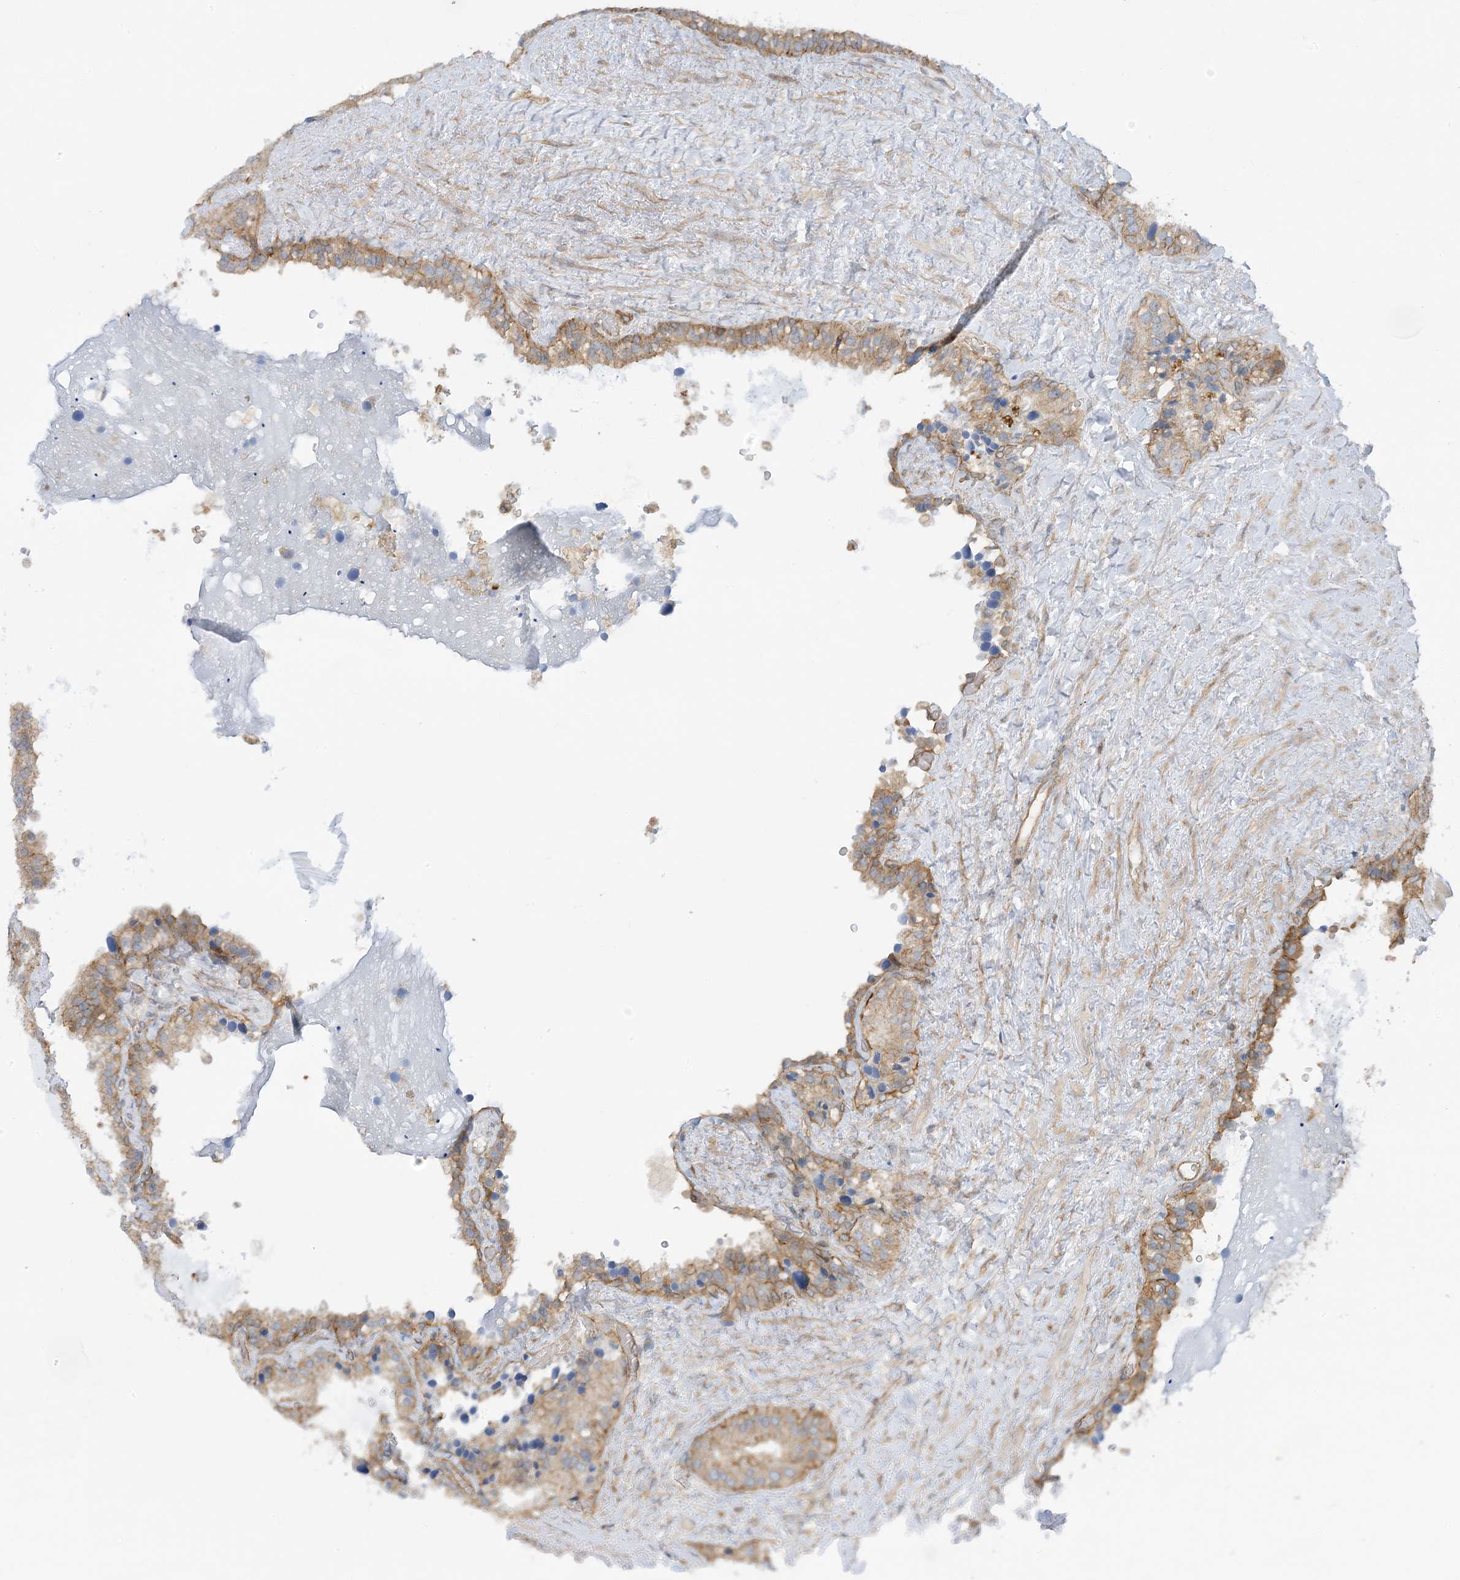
{"staining": {"intensity": "moderate", "quantity": "25%-75%", "location": "cytoplasmic/membranous"}, "tissue": "seminal vesicle", "cell_type": "Glandular cells", "image_type": "normal", "snomed": [{"axis": "morphology", "description": "Normal tissue, NOS"}, {"axis": "topography", "description": "Prostate"}, {"axis": "topography", "description": "Seminal veicle"}], "caption": "High-magnification brightfield microscopy of normal seminal vesicle stained with DAB (brown) and counterstained with hematoxylin (blue). glandular cells exhibit moderate cytoplasmic/membranous expression is present in approximately25%-75% of cells.", "gene": "ICMT", "patient": {"sex": "male", "age": 68}}